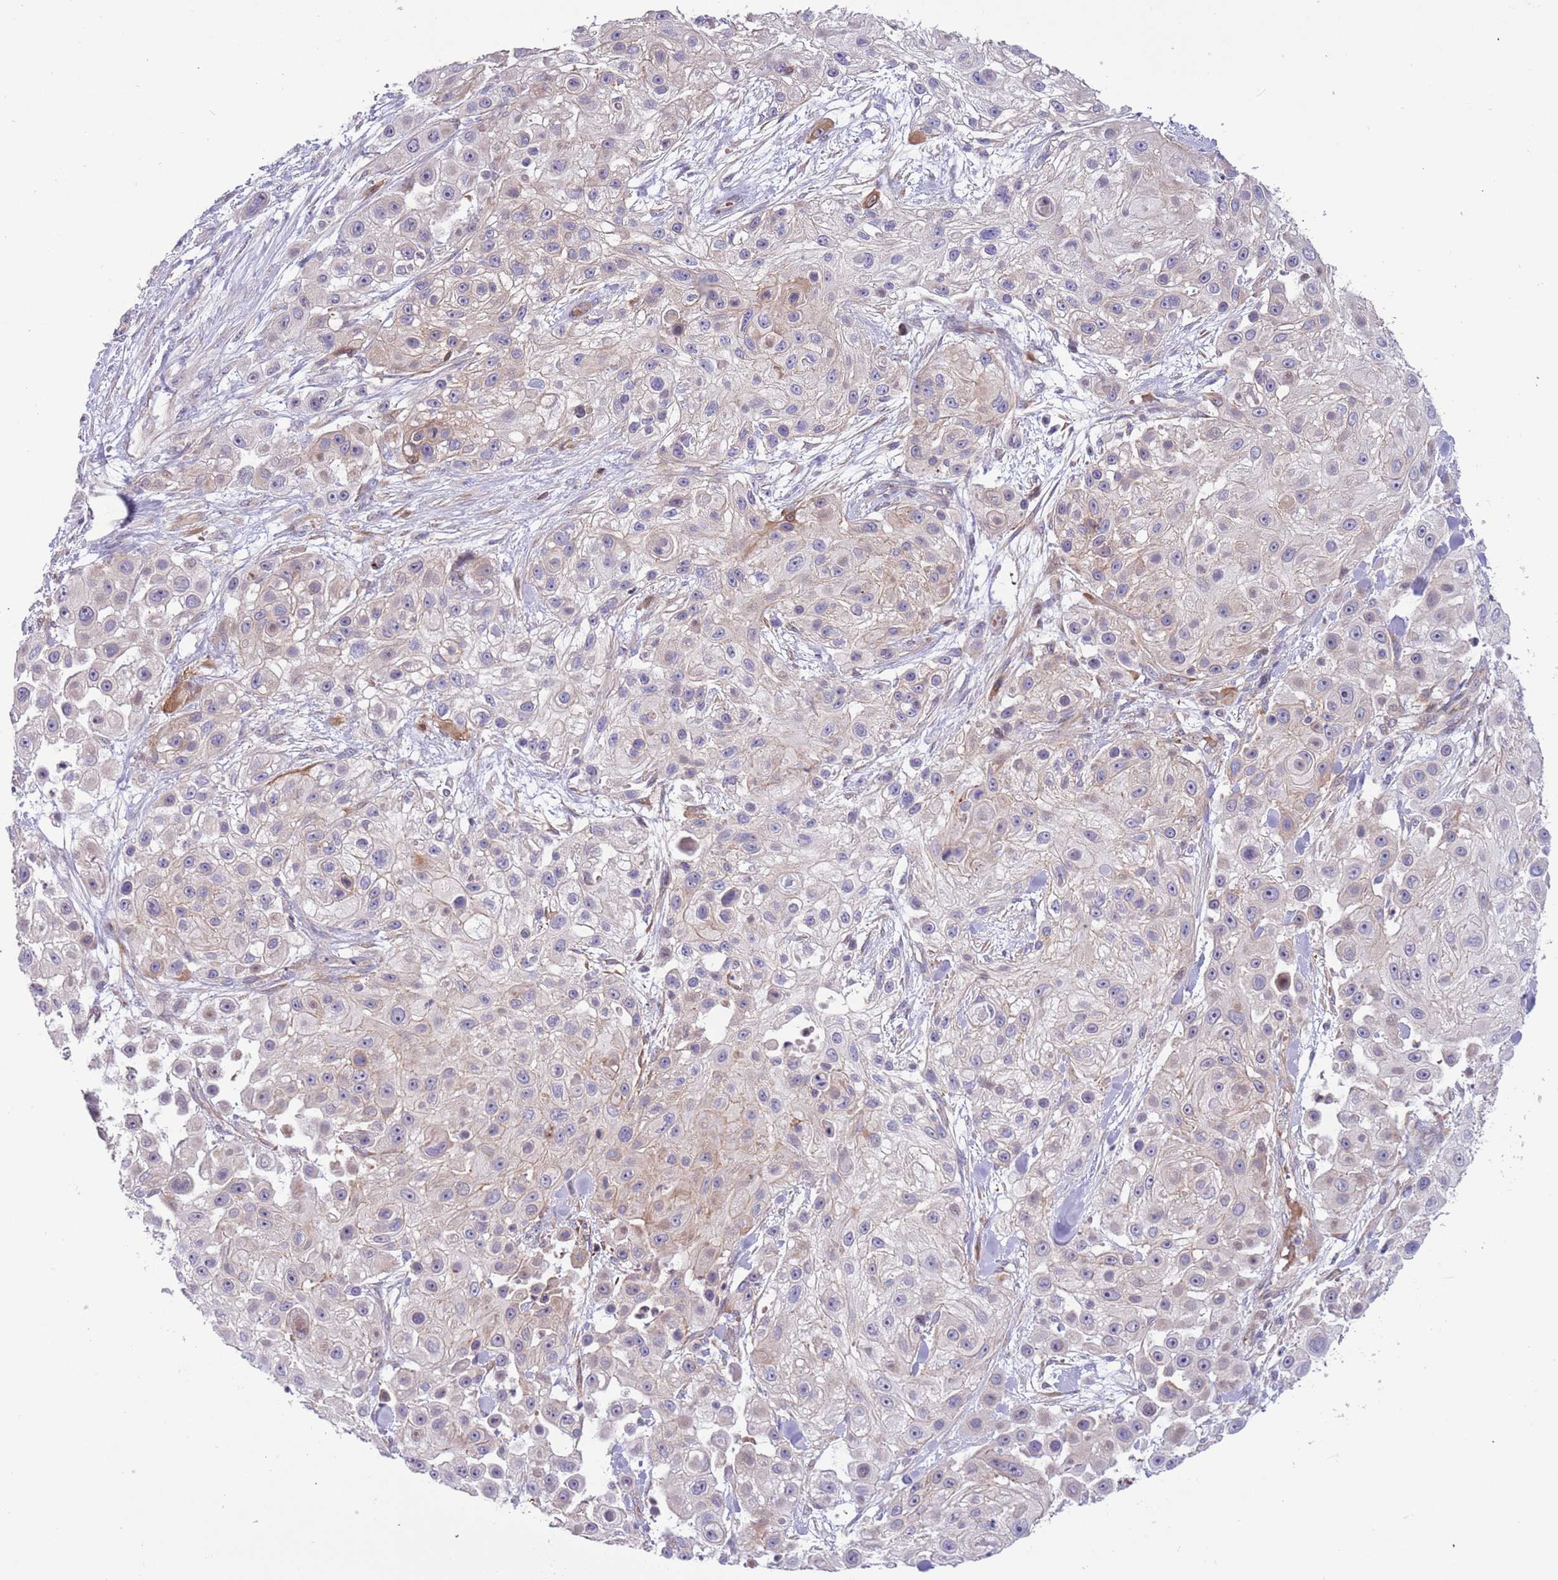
{"staining": {"intensity": "weak", "quantity": "<25%", "location": "cytoplasmic/membranous"}, "tissue": "skin cancer", "cell_type": "Tumor cells", "image_type": "cancer", "snomed": [{"axis": "morphology", "description": "Squamous cell carcinoma, NOS"}, {"axis": "topography", "description": "Skin"}], "caption": "This micrograph is of skin cancer stained with immunohistochemistry to label a protein in brown with the nuclei are counter-stained blue. There is no positivity in tumor cells.", "gene": "ITGB6", "patient": {"sex": "male", "age": 67}}